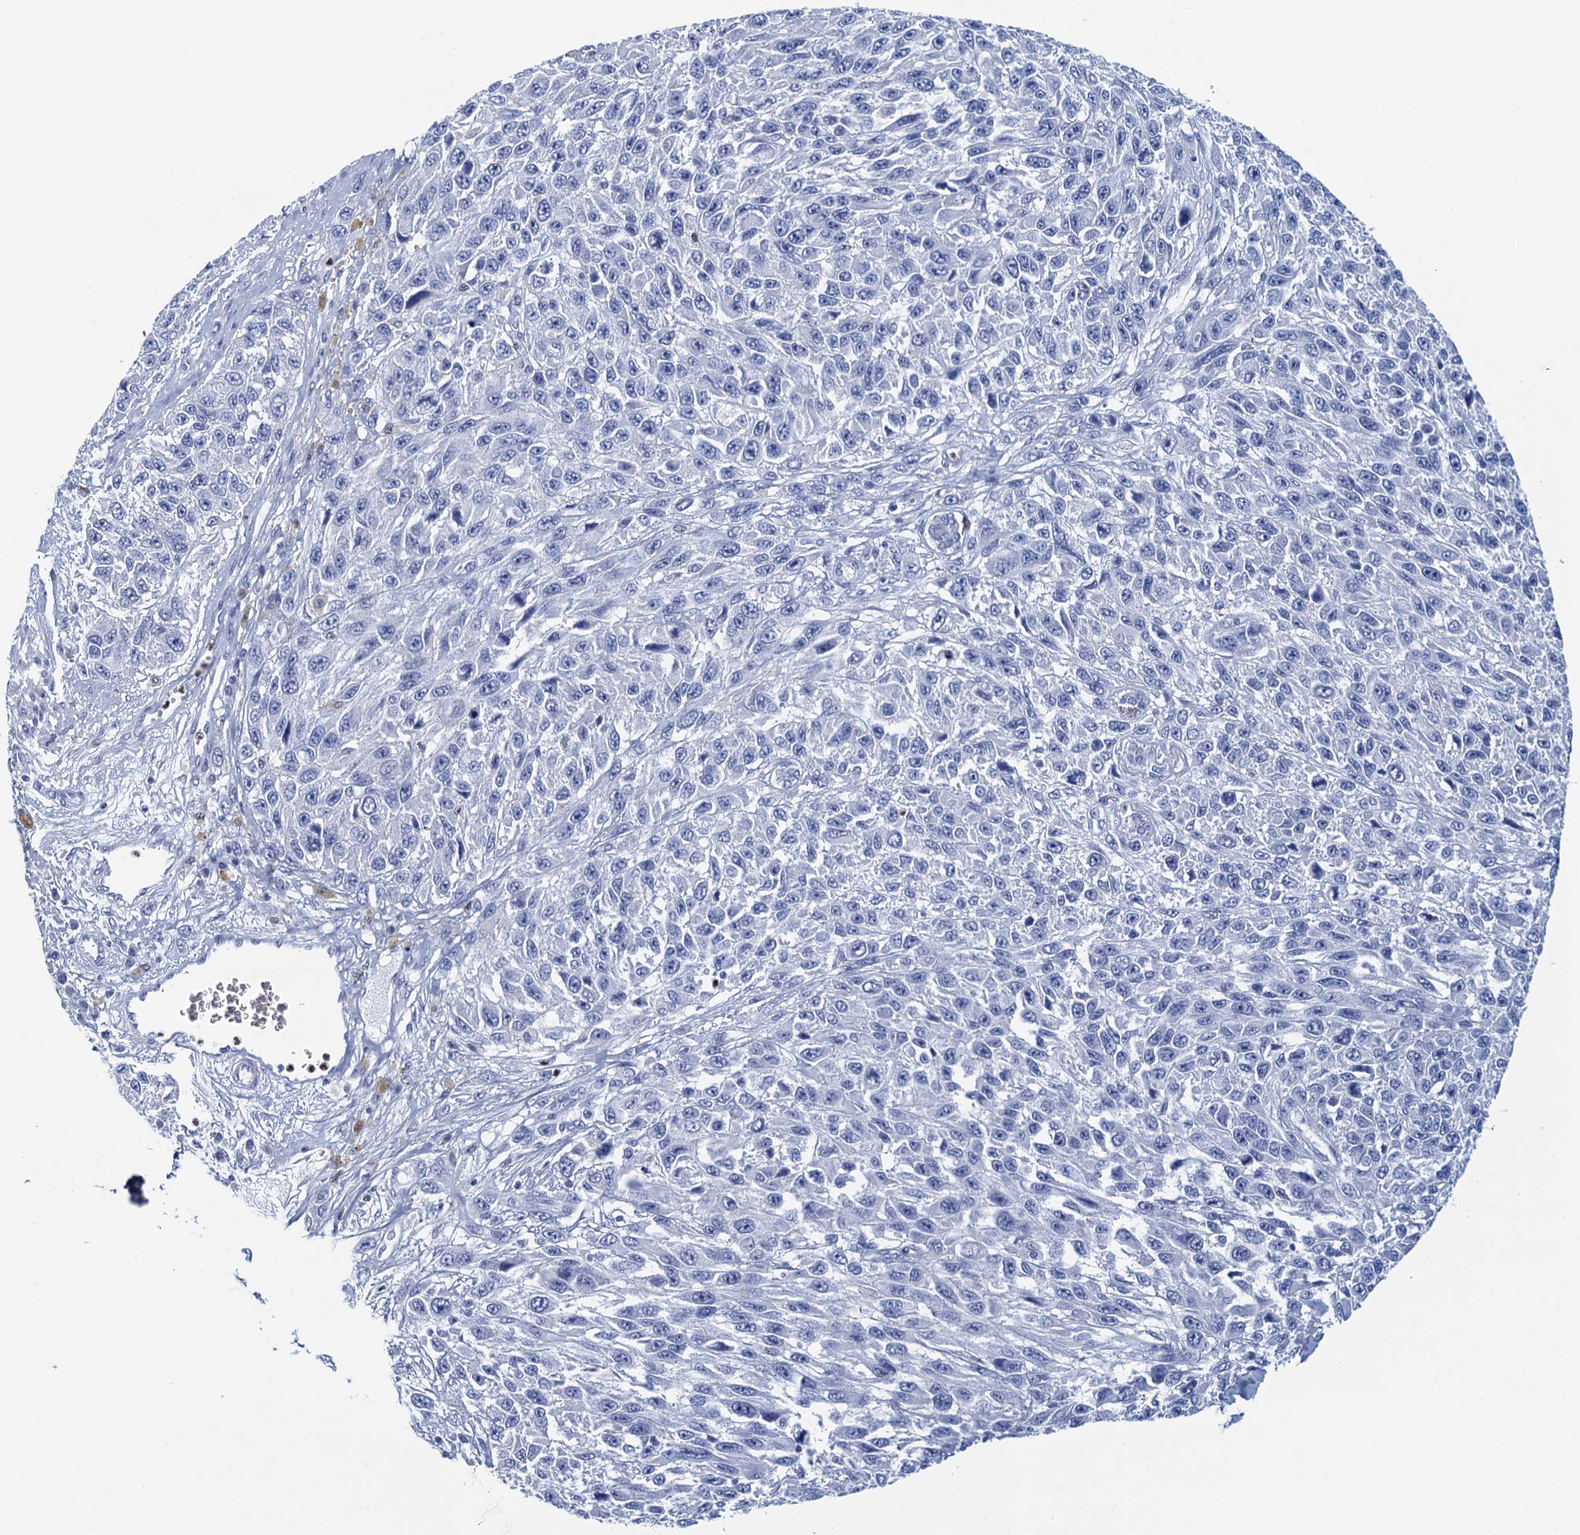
{"staining": {"intensity": "negative", "quantity": "none", "location": "none"}, "tissue": "melanoma", "cell_type": "Tumor cells", "image_type": "cancer", "snomed": [{"axis": "morphology", "description": "Normal tissue, NOS"}, {"axis": "morphology", "description": "Malignant melanoma, NOS"}, {"axis": "topography", "description": "Skin"}], "caption": "Malignant melanoma was stained to show a protein in brown. There is no significant staining in tumor cells.", "gene": "RHCG", "patient": {"sex": "female", "age": 96}}